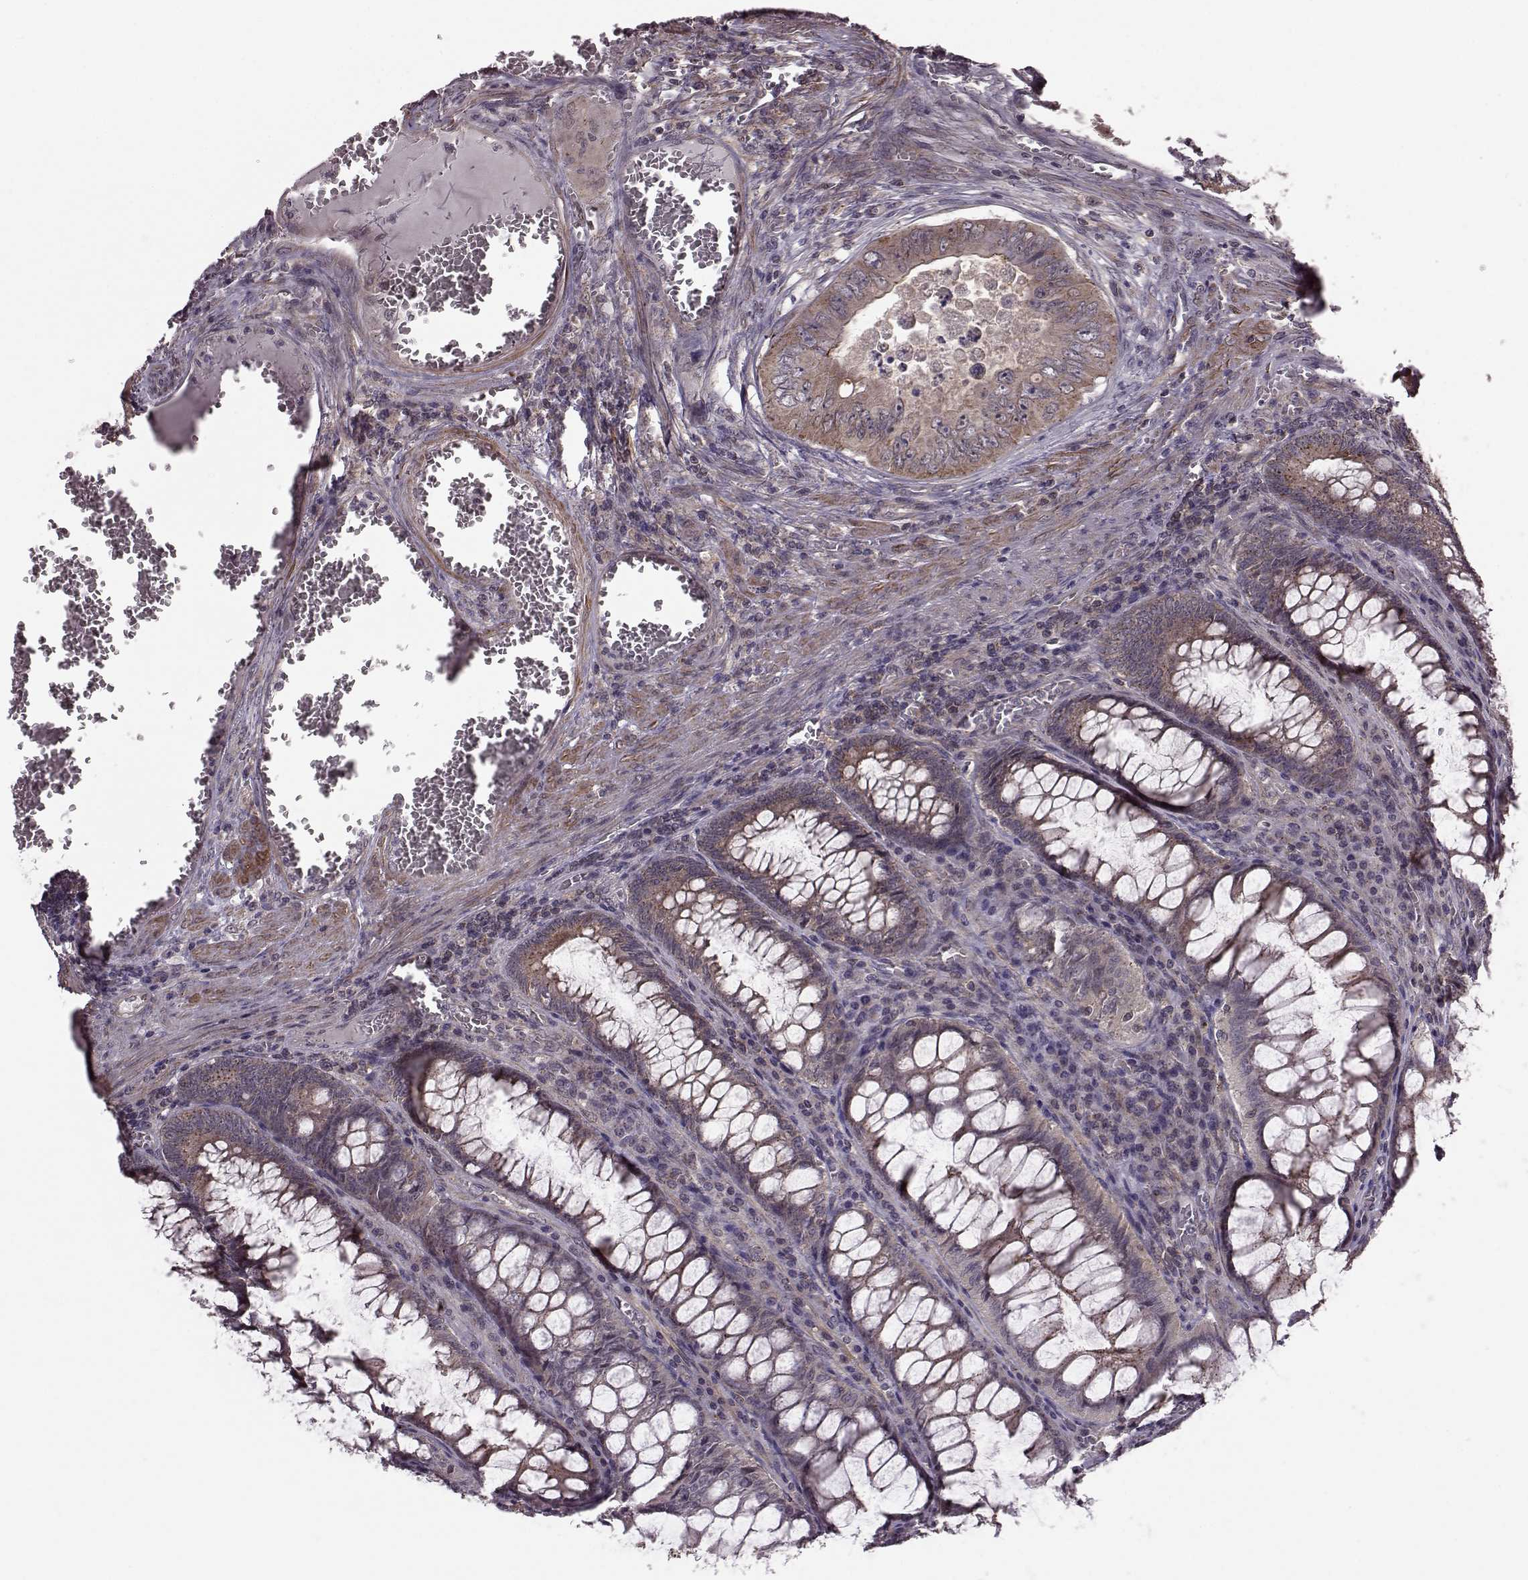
{"staining": {"intensity": "moderate", "quantity": ">75%", "location": "cytoplasmic/membranous"}, "tissue": "colorectal cancer", "cell_type": "Tumor cells", "image_type": "cancer", "snomed": [{"axis": "morphology", "description": "Adenocarcinoma, NOS"}, {"axis": "topography", "description": "Colon"}], "caption": "IHC micrograph of adenocarcinoma (colorectal) stained for a protein (brown), which reveals medium levels of moderate cytoplasmic/membranous expression in approximately >75% of tumor cells.", "gene": "FNIP2", "patient": {"sex": "female", "age": 84}}